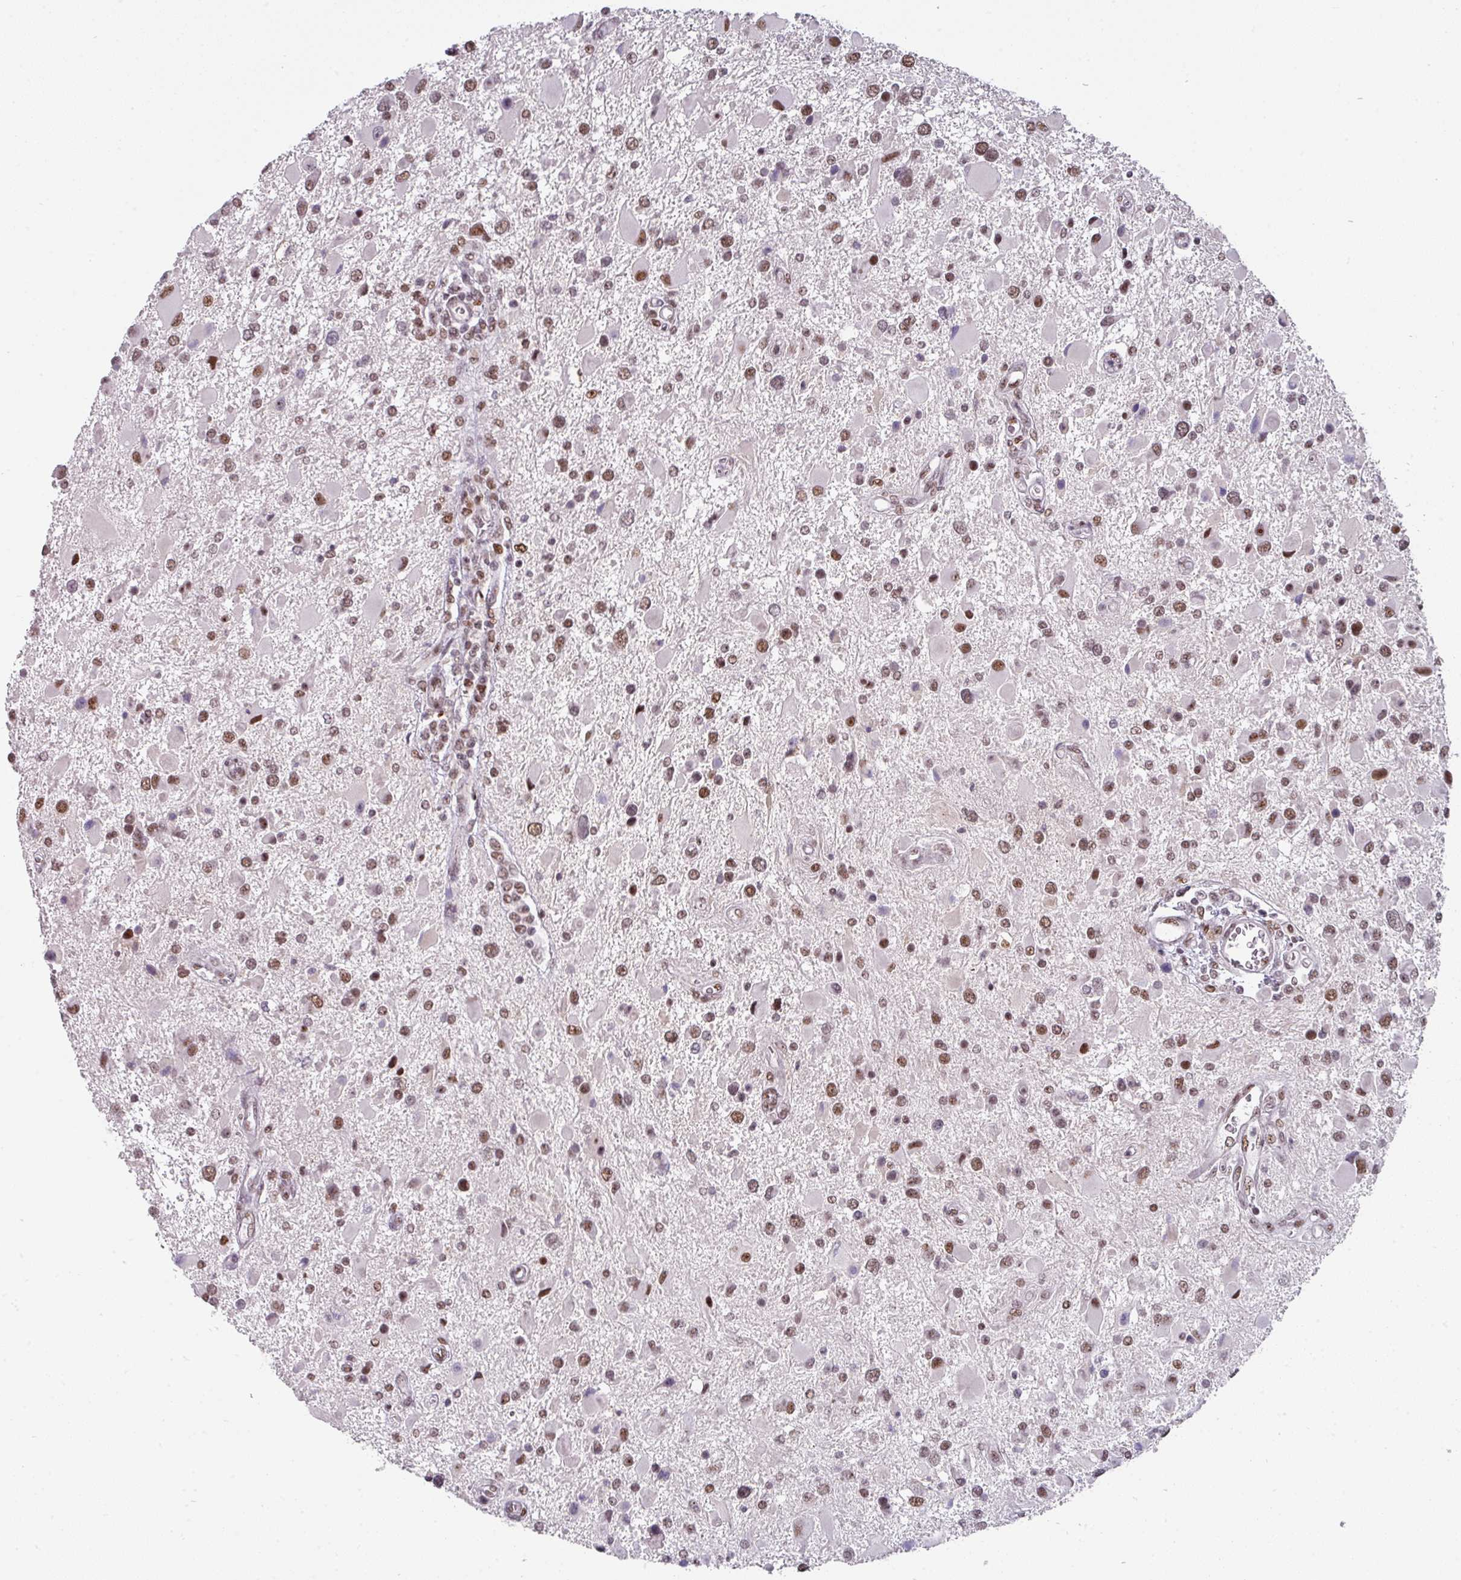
{"staining": {"intensity": "moderate", "quantity": ">75%", "location": "nuclear"}, "tissue": "glioma", "cell_type": "Tumor cells", "image_type": "cancer", "snomed": [{"axis": "morphology", "description": "Glioma, malignant, High grade"}, {"axis": "topography", "description": "Brain"}], "caption": "IHC staining of glioma, which reveals medium levels of moderate nuclear expression in about >75% of tumor cells indicating moderate nuclear protein positivity. The staining was performed using DAB (3,3'-diaminobenzidine) (brown) for protein detection and nuclei were counterstained in hematoxylin (blue).", "gene": "RAD50", "patient": {"sex": "male", "age": 53}}